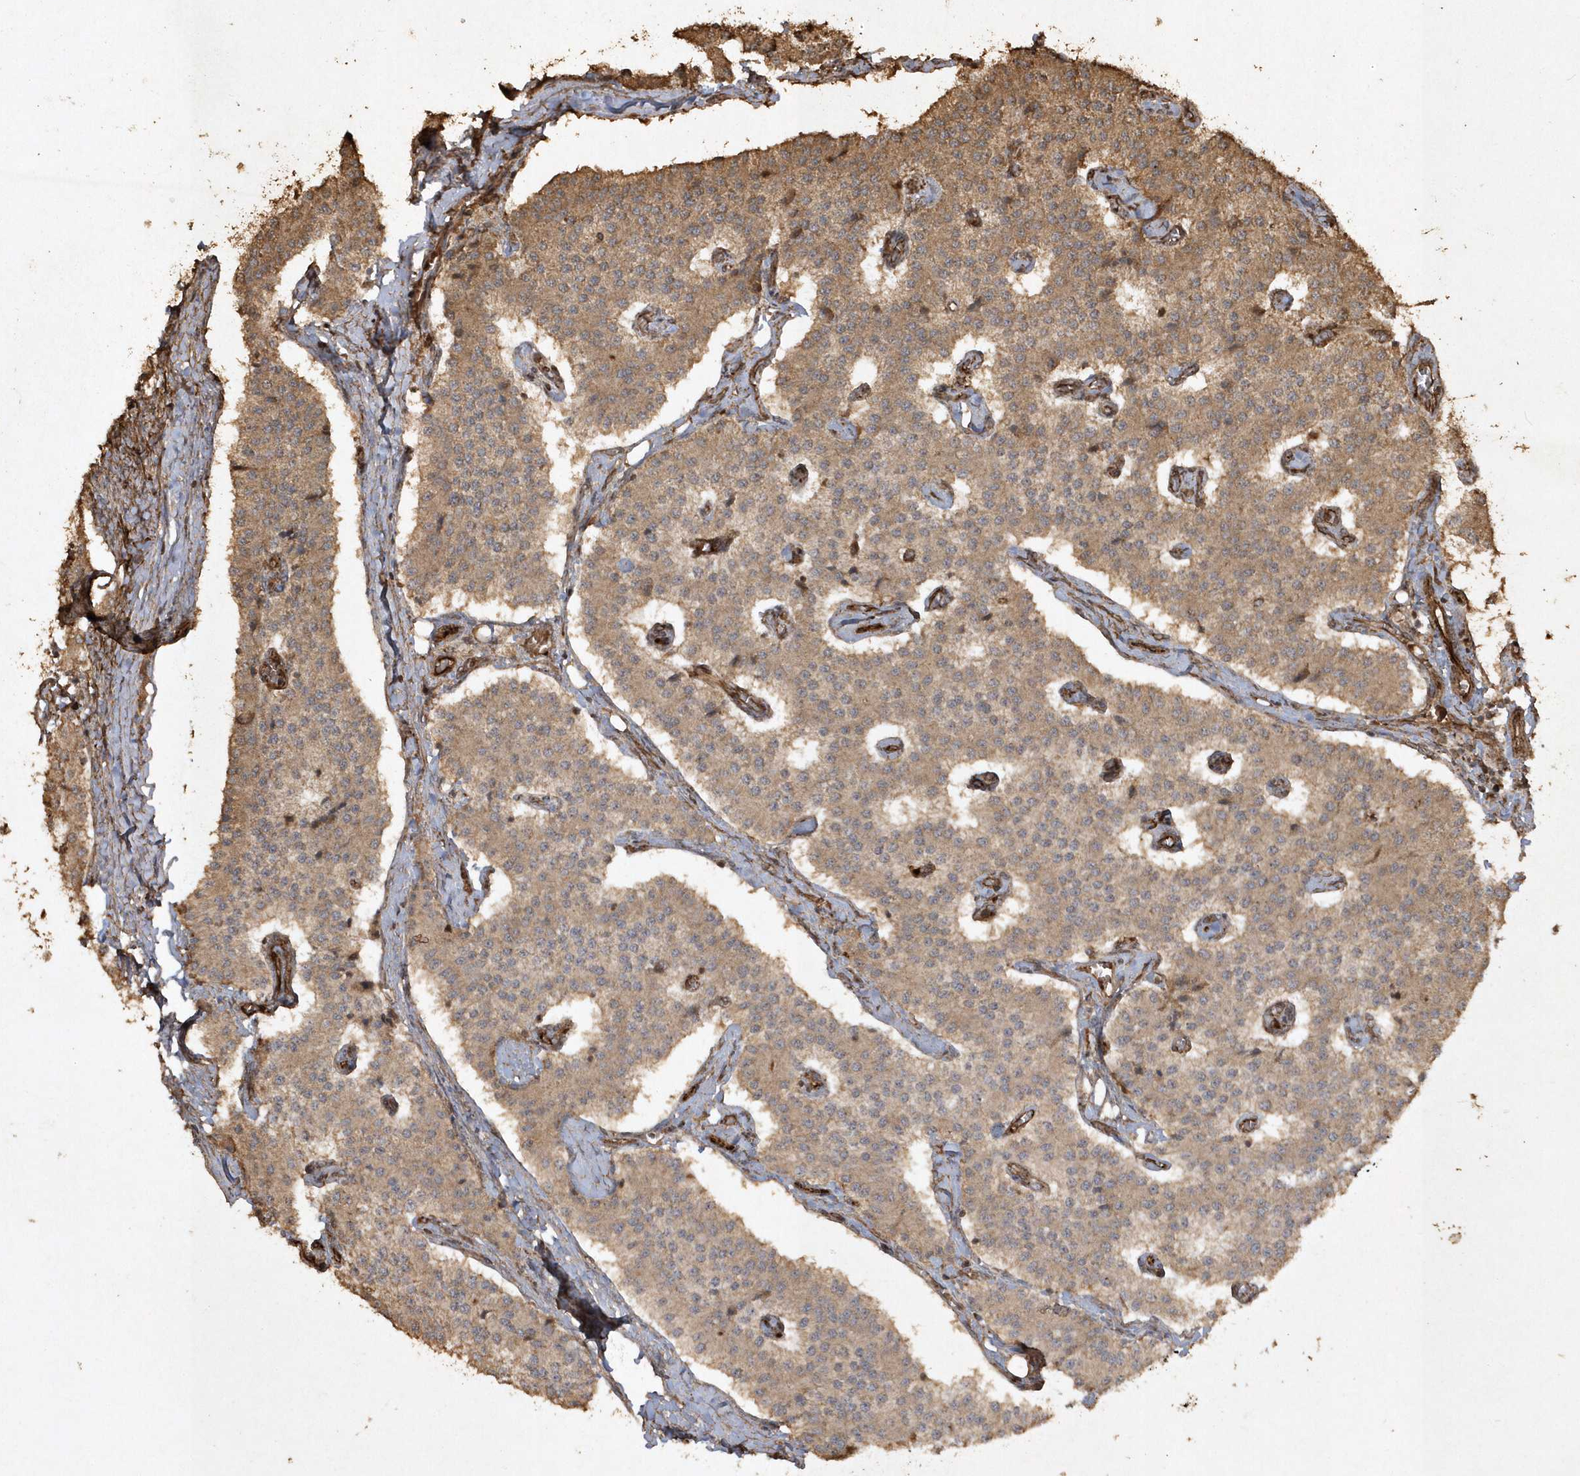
{"staining": {"intensity": "moderate", "quantity": ">75%", "location": "cytoplasmic/membranous"}, "tissue": "carcinoid", "cell_type": "Tumor cells", "image_type": "cancer", "snomed": [{"axis": "morphology", "description": "Carcinoid, malignant, NOS"}, {"axis": "topography", "description": "Colon"}], "caption": "Approximately >75% of tumor cells in carcinoid (malignant) display moderate cytoplasmic/membranous protein staining as visualized by brown immunohistochemical staining.", "gene": "AVPI1", "patient": {"sex": "female", "age": 52}}